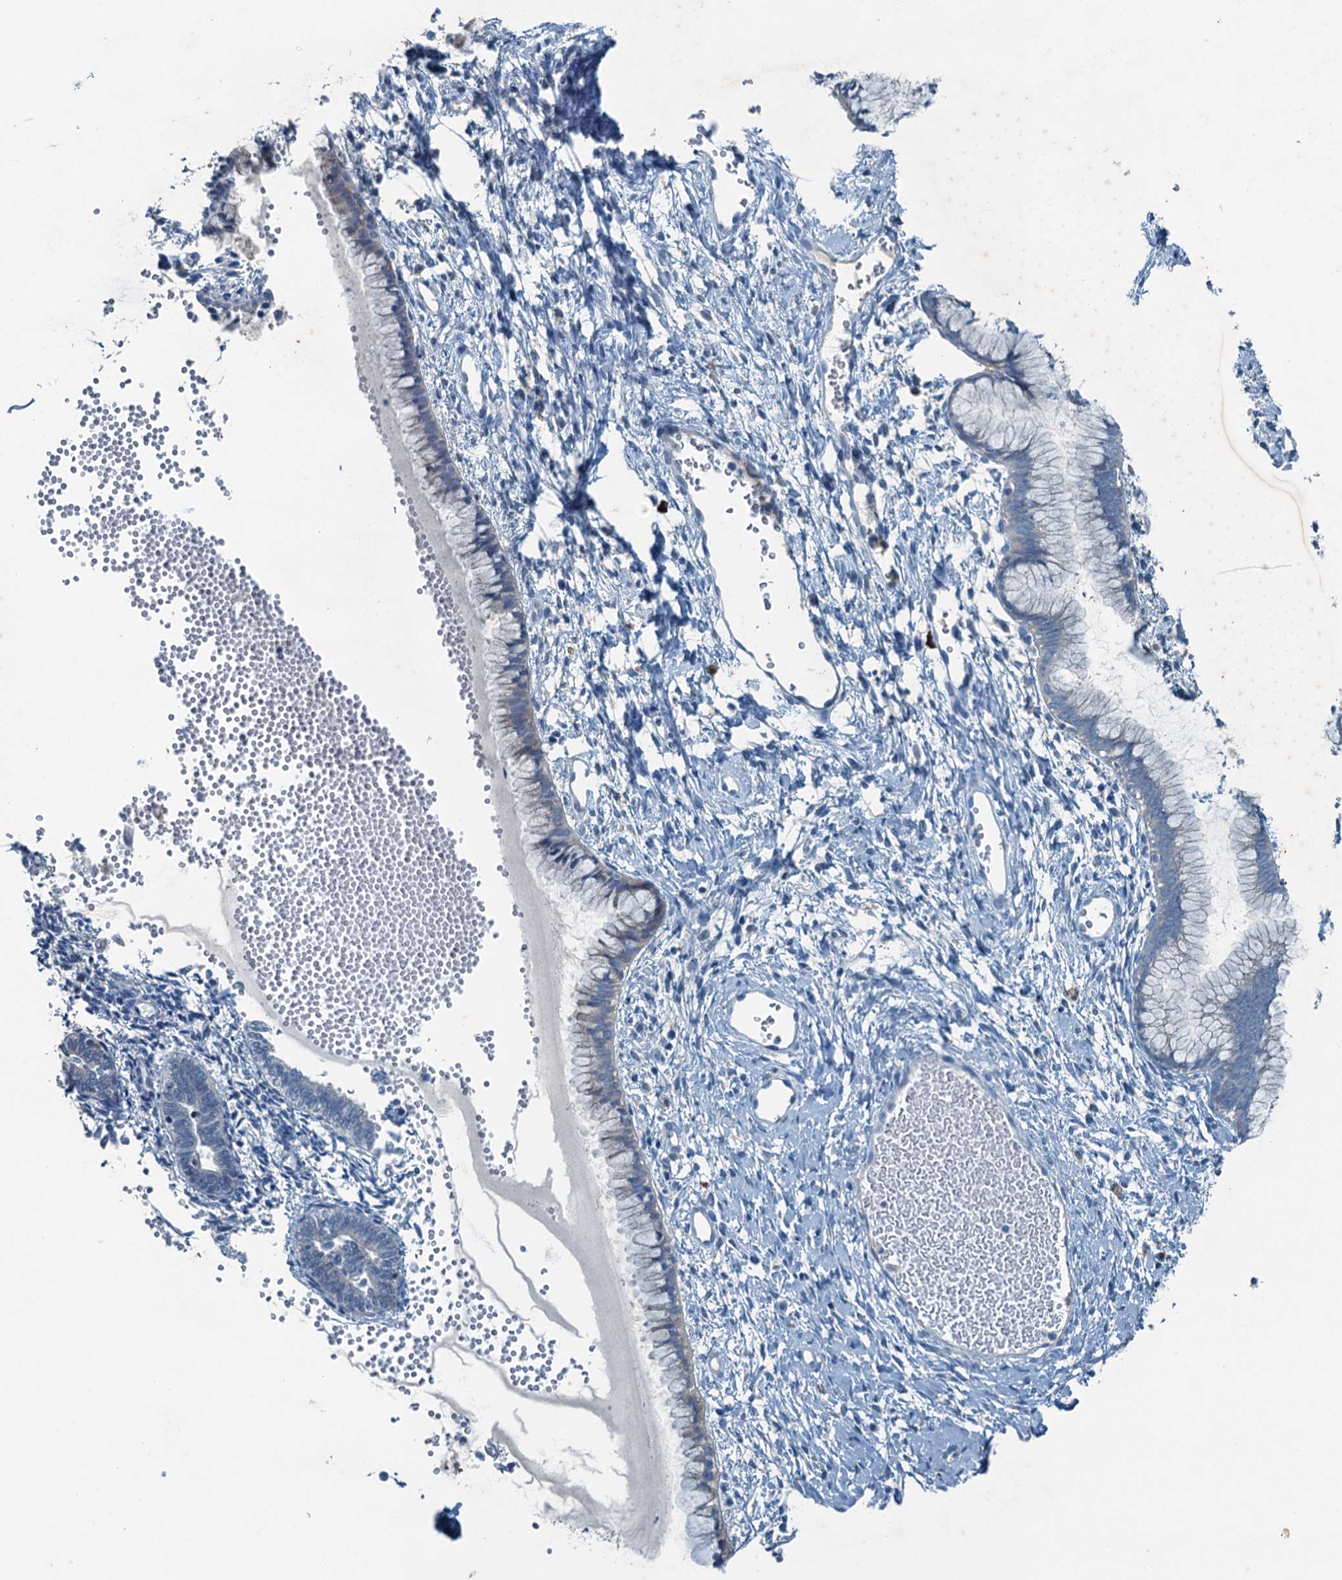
{"staining": {"intensity": "negative", "quantity": "none", "location": "none"}, "tissue": "cervix", "cell_type": "Glandular cells", "image_type": "normal", "snomed": [{"axis": "morphology", "description": "Normal tissue, NOS"}, {"axis": "topography", "description": "Cervix"}], "caption": "DAB immunohistochemical staining of benign human cervix displays no significant staining in glandular cells.", "gene": "CBLIF", "patient": {"sex": "female", "age": 42}}